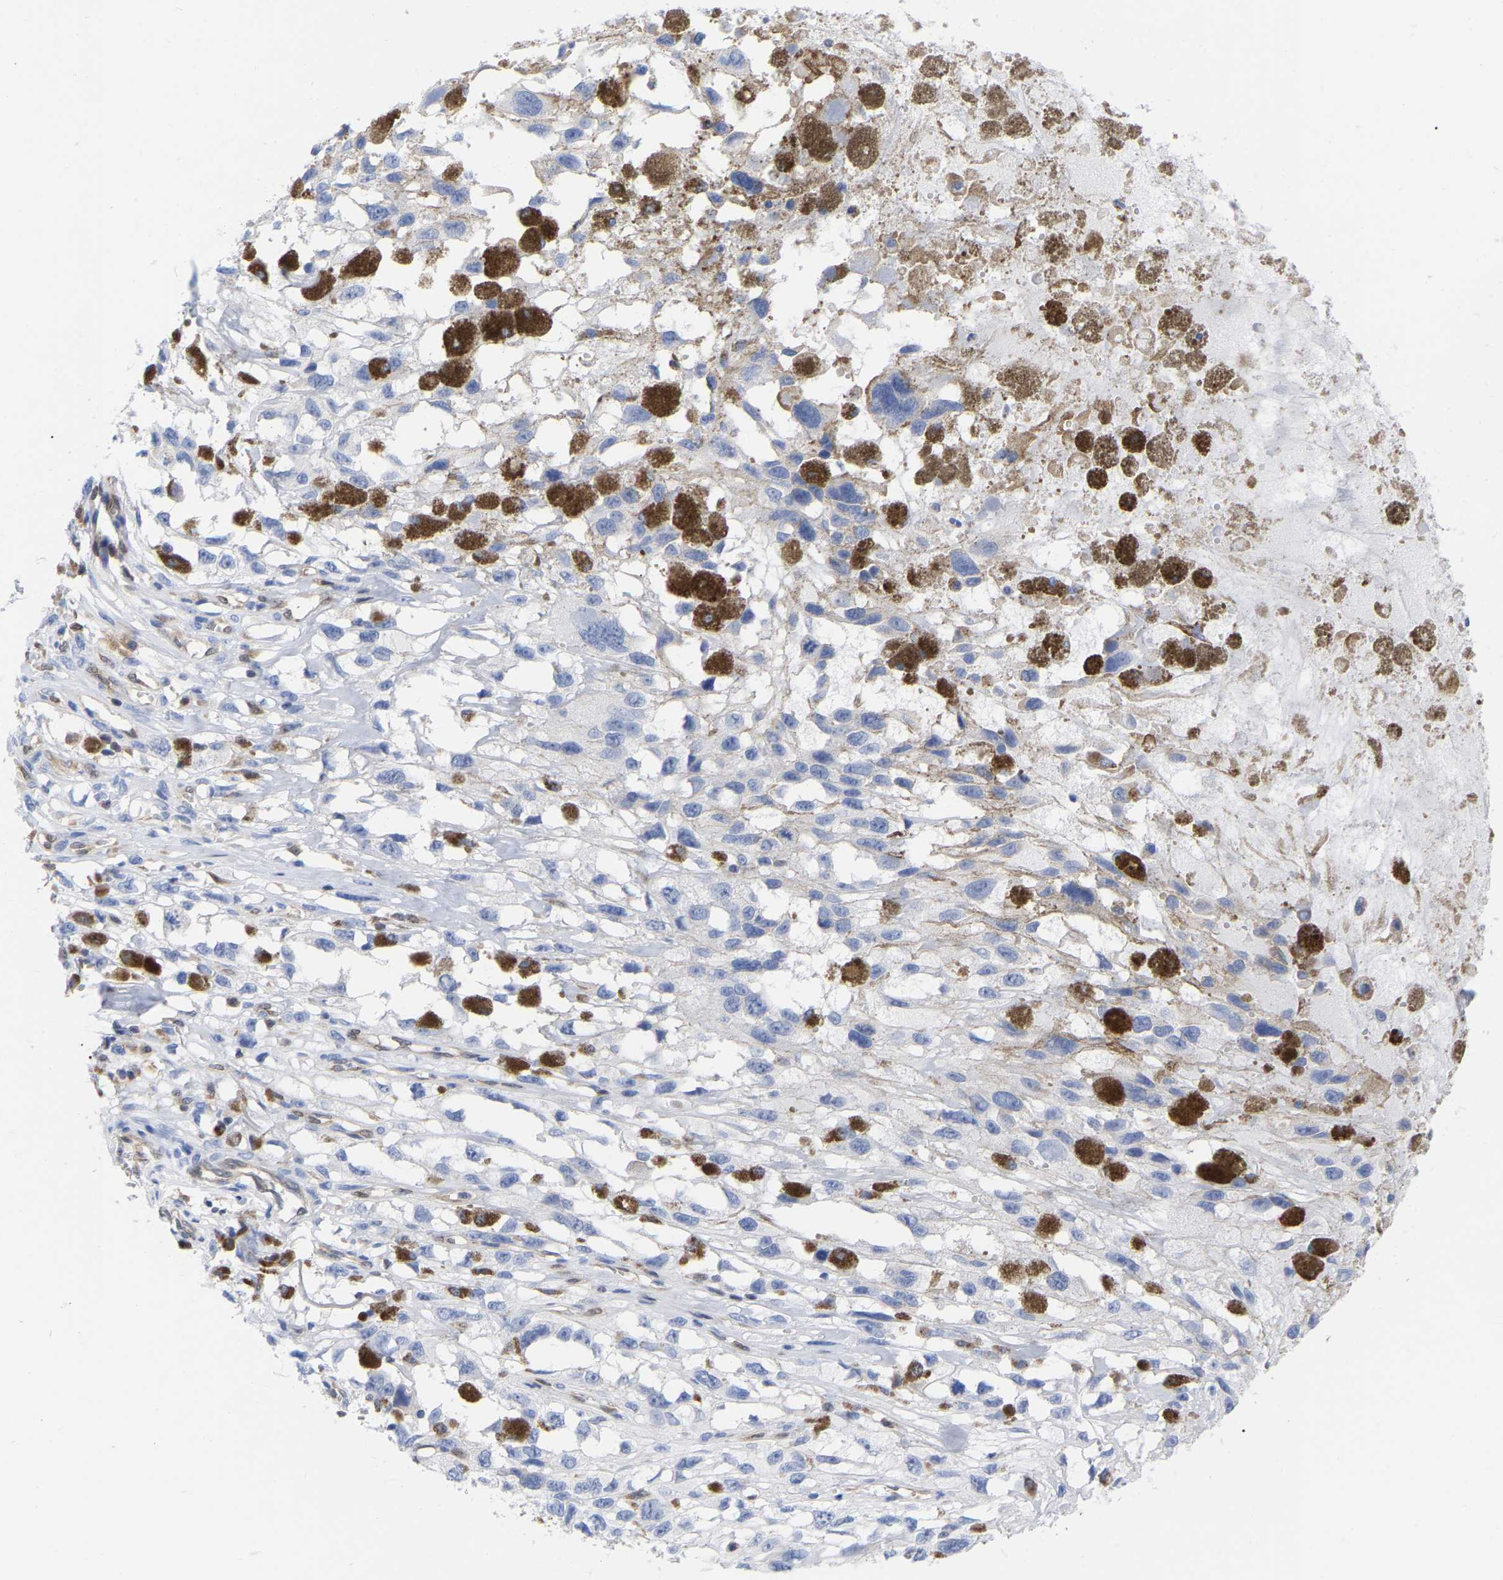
{"staining": {"intensity": "negative", "quantity": "none", "location": "none"}, "tissue": "melanoma", "cell_type": "Tumor cells", "image_type": "cancer", "snomed": [{"axis": "morphology", "description": "Malignant melanoma, Metastatic site"}, {"axis": "topography", "description": "Lymph node"}], "caption": "Human malignant melanoma (metastatic site) stained for a protein using IHC shows no positivity in tumor cells.", "gene": "GIMAP4", "patient": {"sex": "male", "age": 59}}